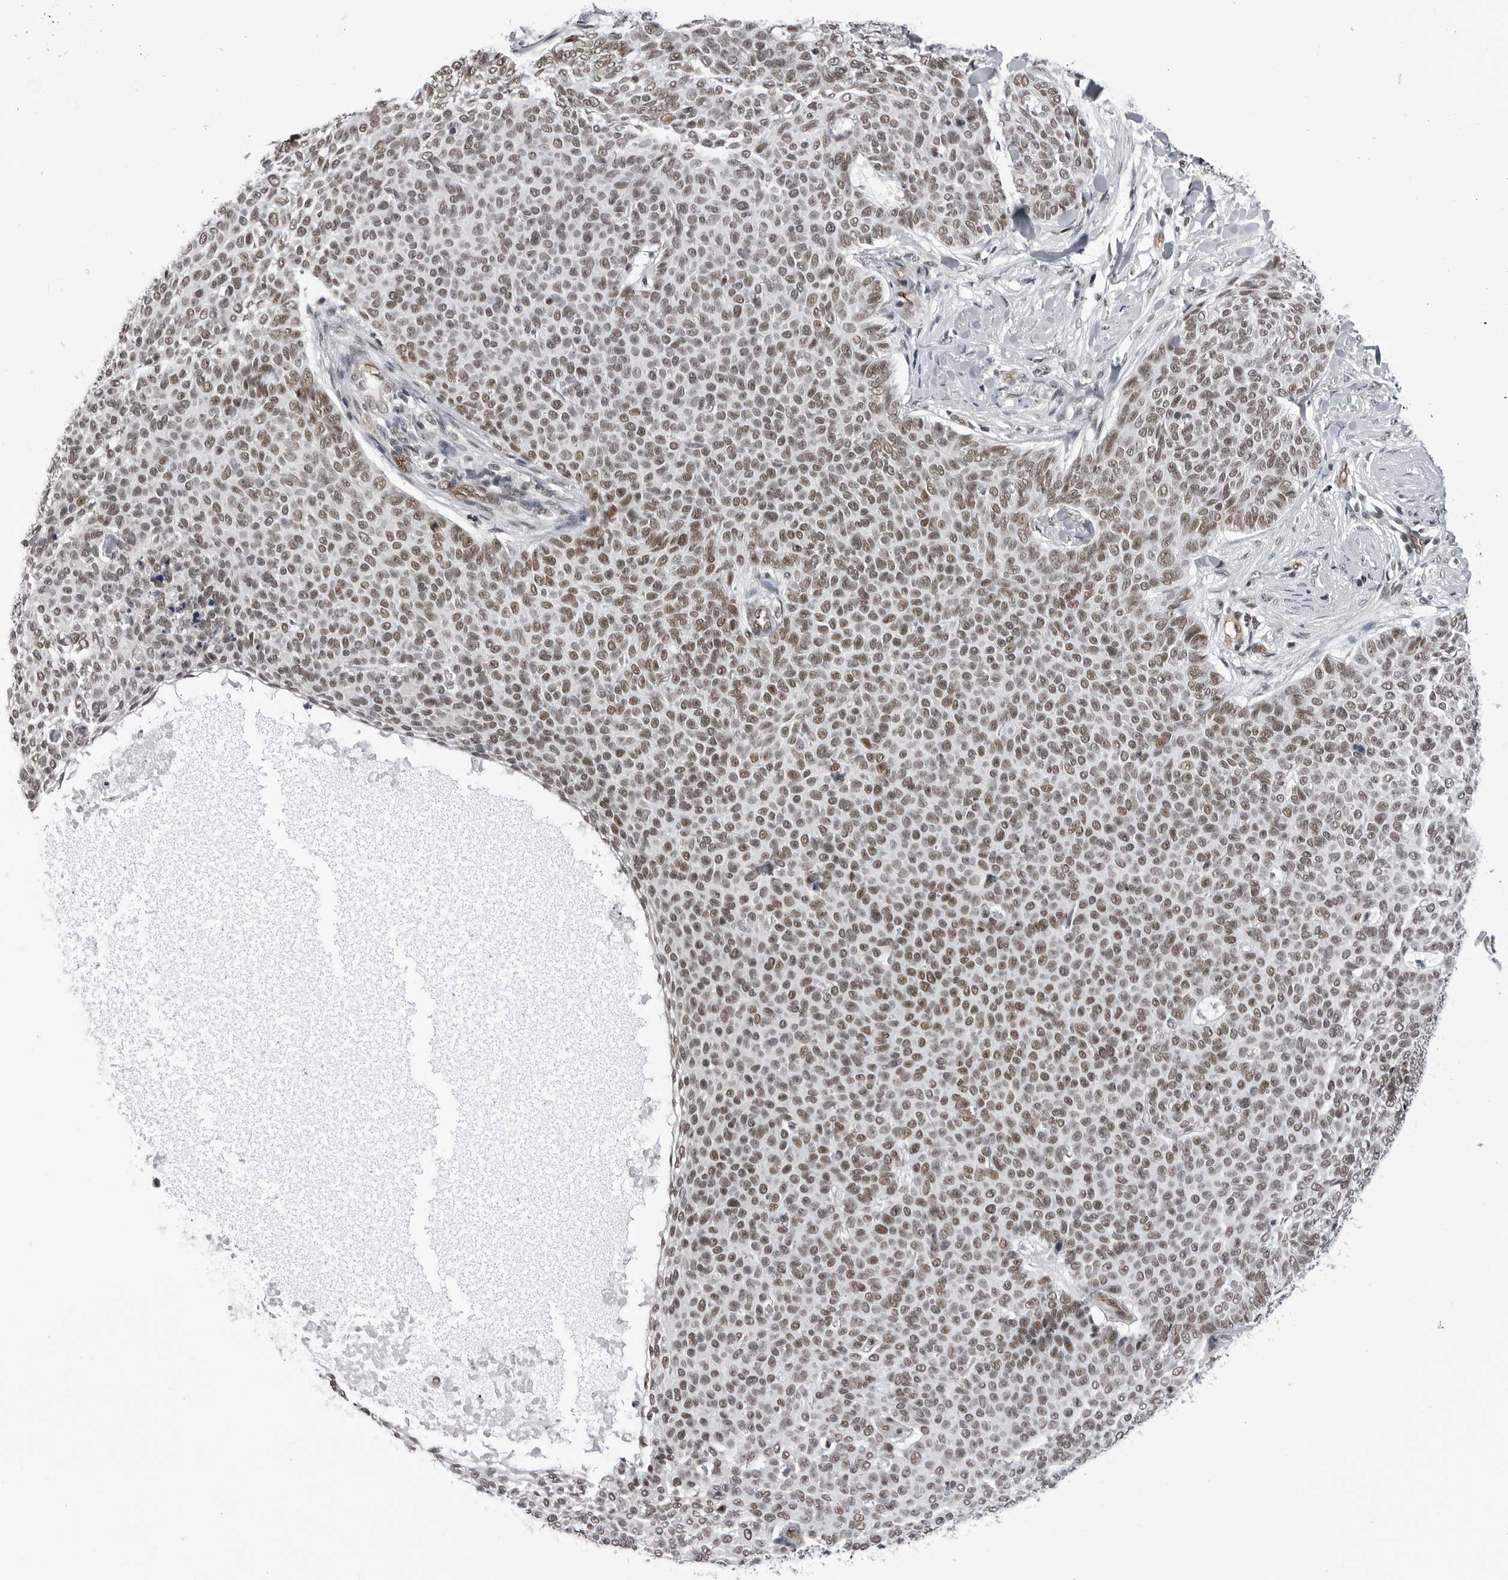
{"staining": {"intensity": "moderate", "quantity": ">75%", "location": "nuclear"}, "tissue": "skin cancer", "cell_type": "Tumor cells", "image_type": "cancer", "snomed": [{"axis": "morphology", "description": "Normal tissue, NOS"}, {"axis": "morphology", "description": "Basal cell carcinoma"}, {"axis": "topography", "description": "Skin"}], "caption": "Immunohistochemistry image of human skin basal cell carcinoma stained for a protein (brown), which shows medium levels of moderate nuclear staining in approximately >75% of tumor cells.", "gene": "RNF26", "patient": {"sex": "male", "age": 50}}